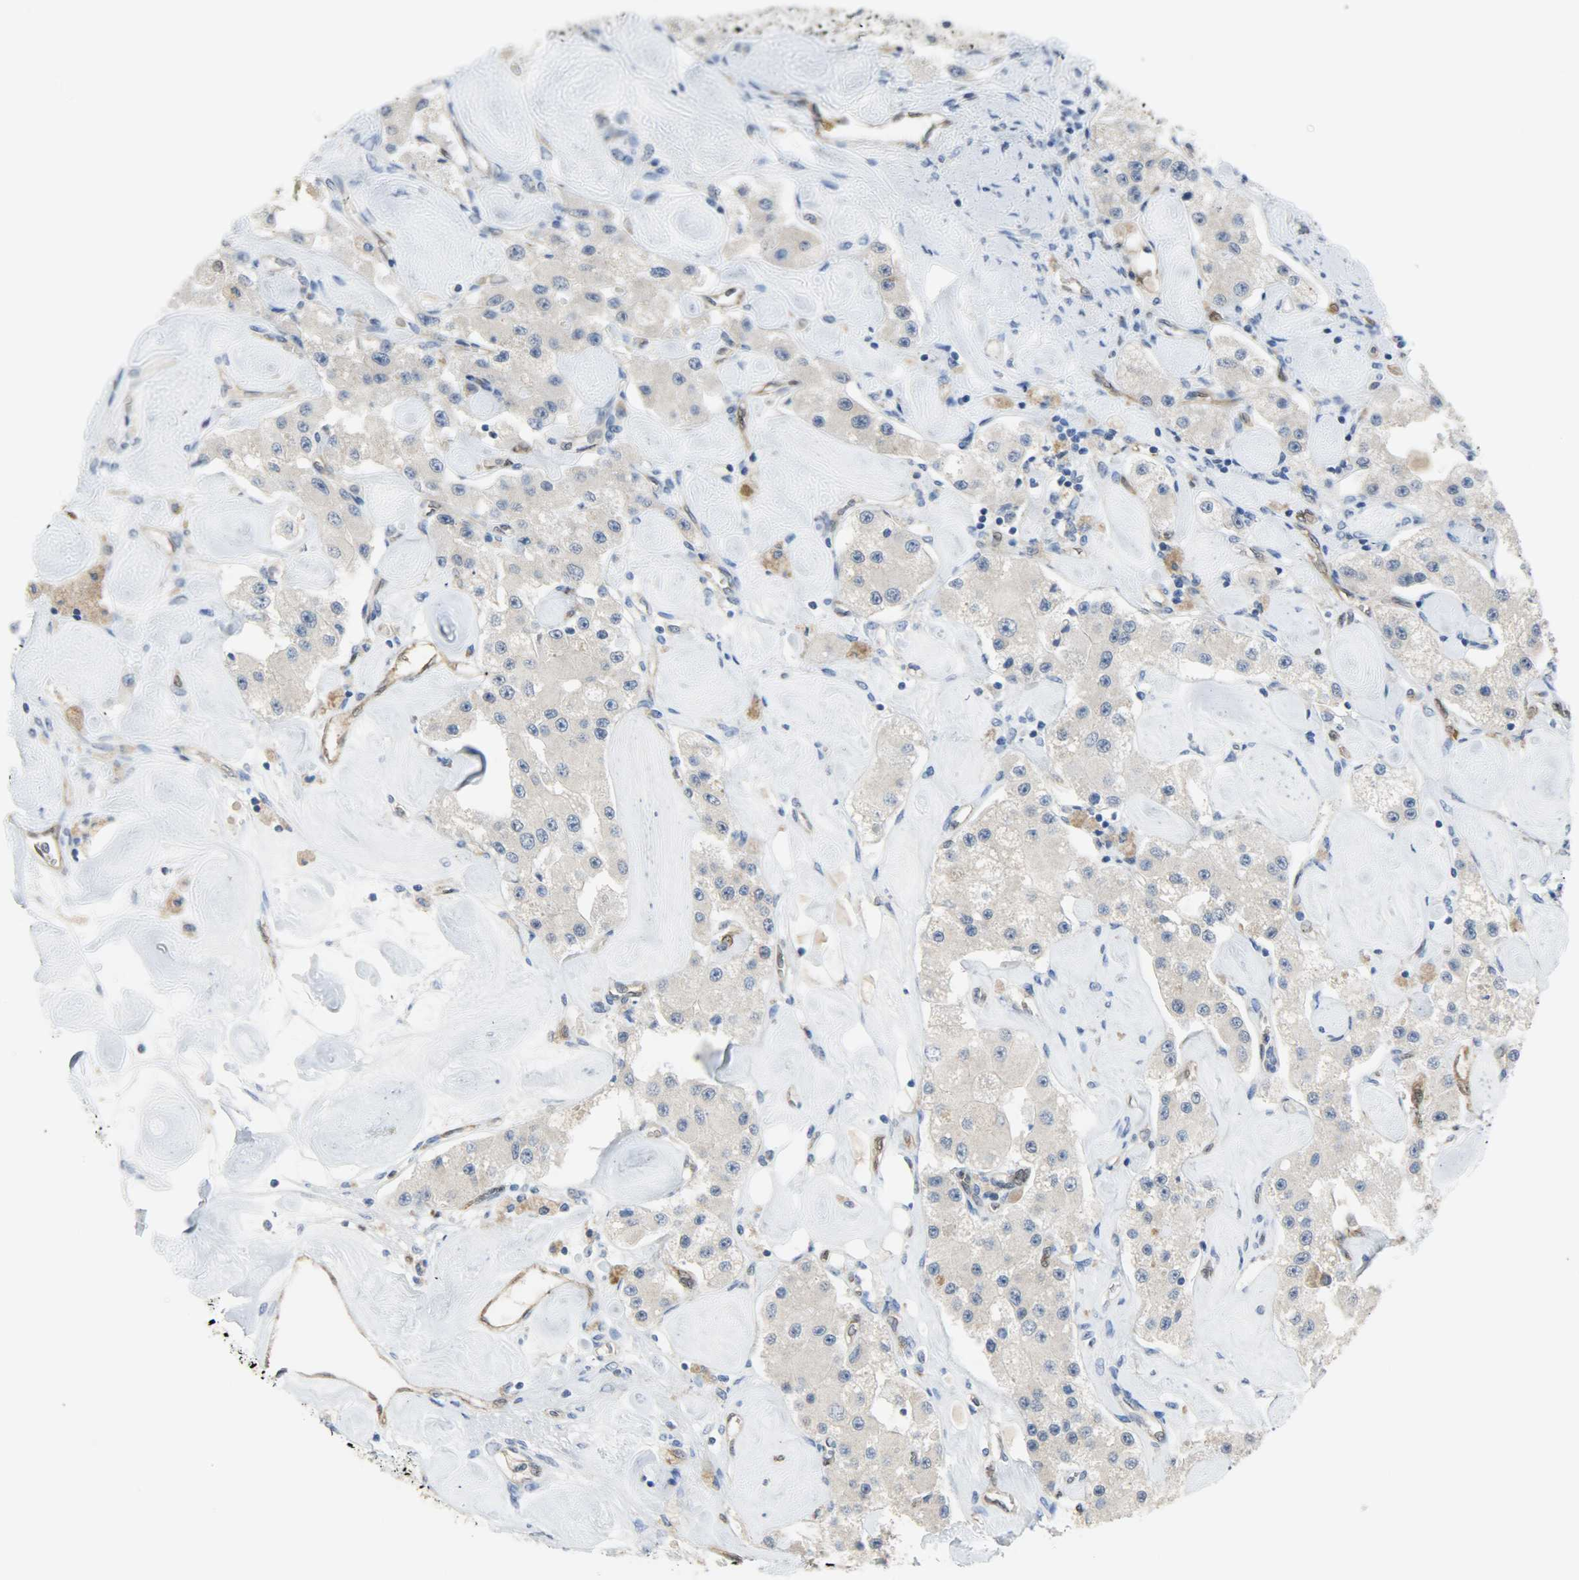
{"staining": {"intensity": "negative", "quantity": "none", "location": "none"}, "tissue": "carcinoid", "cell_type": "Tumor cells", "image_type": "cancer", "snomed": [{"axis": "morphology", "description": "Carcinoid, malignant, NOS"}, {"axis": "topography", "description": "Pancreas"}], "caption": "IHC of human malignant carcinoid demonstrates no expression in tumor cells. The staining was performed using DAB to visualize the protein expression in brown, while the nuclei were stained in blue with hematoxylin (Magnification: 20x).", "gene": "FKBP1A", "patient": {"sex": "male", "age": 41}}